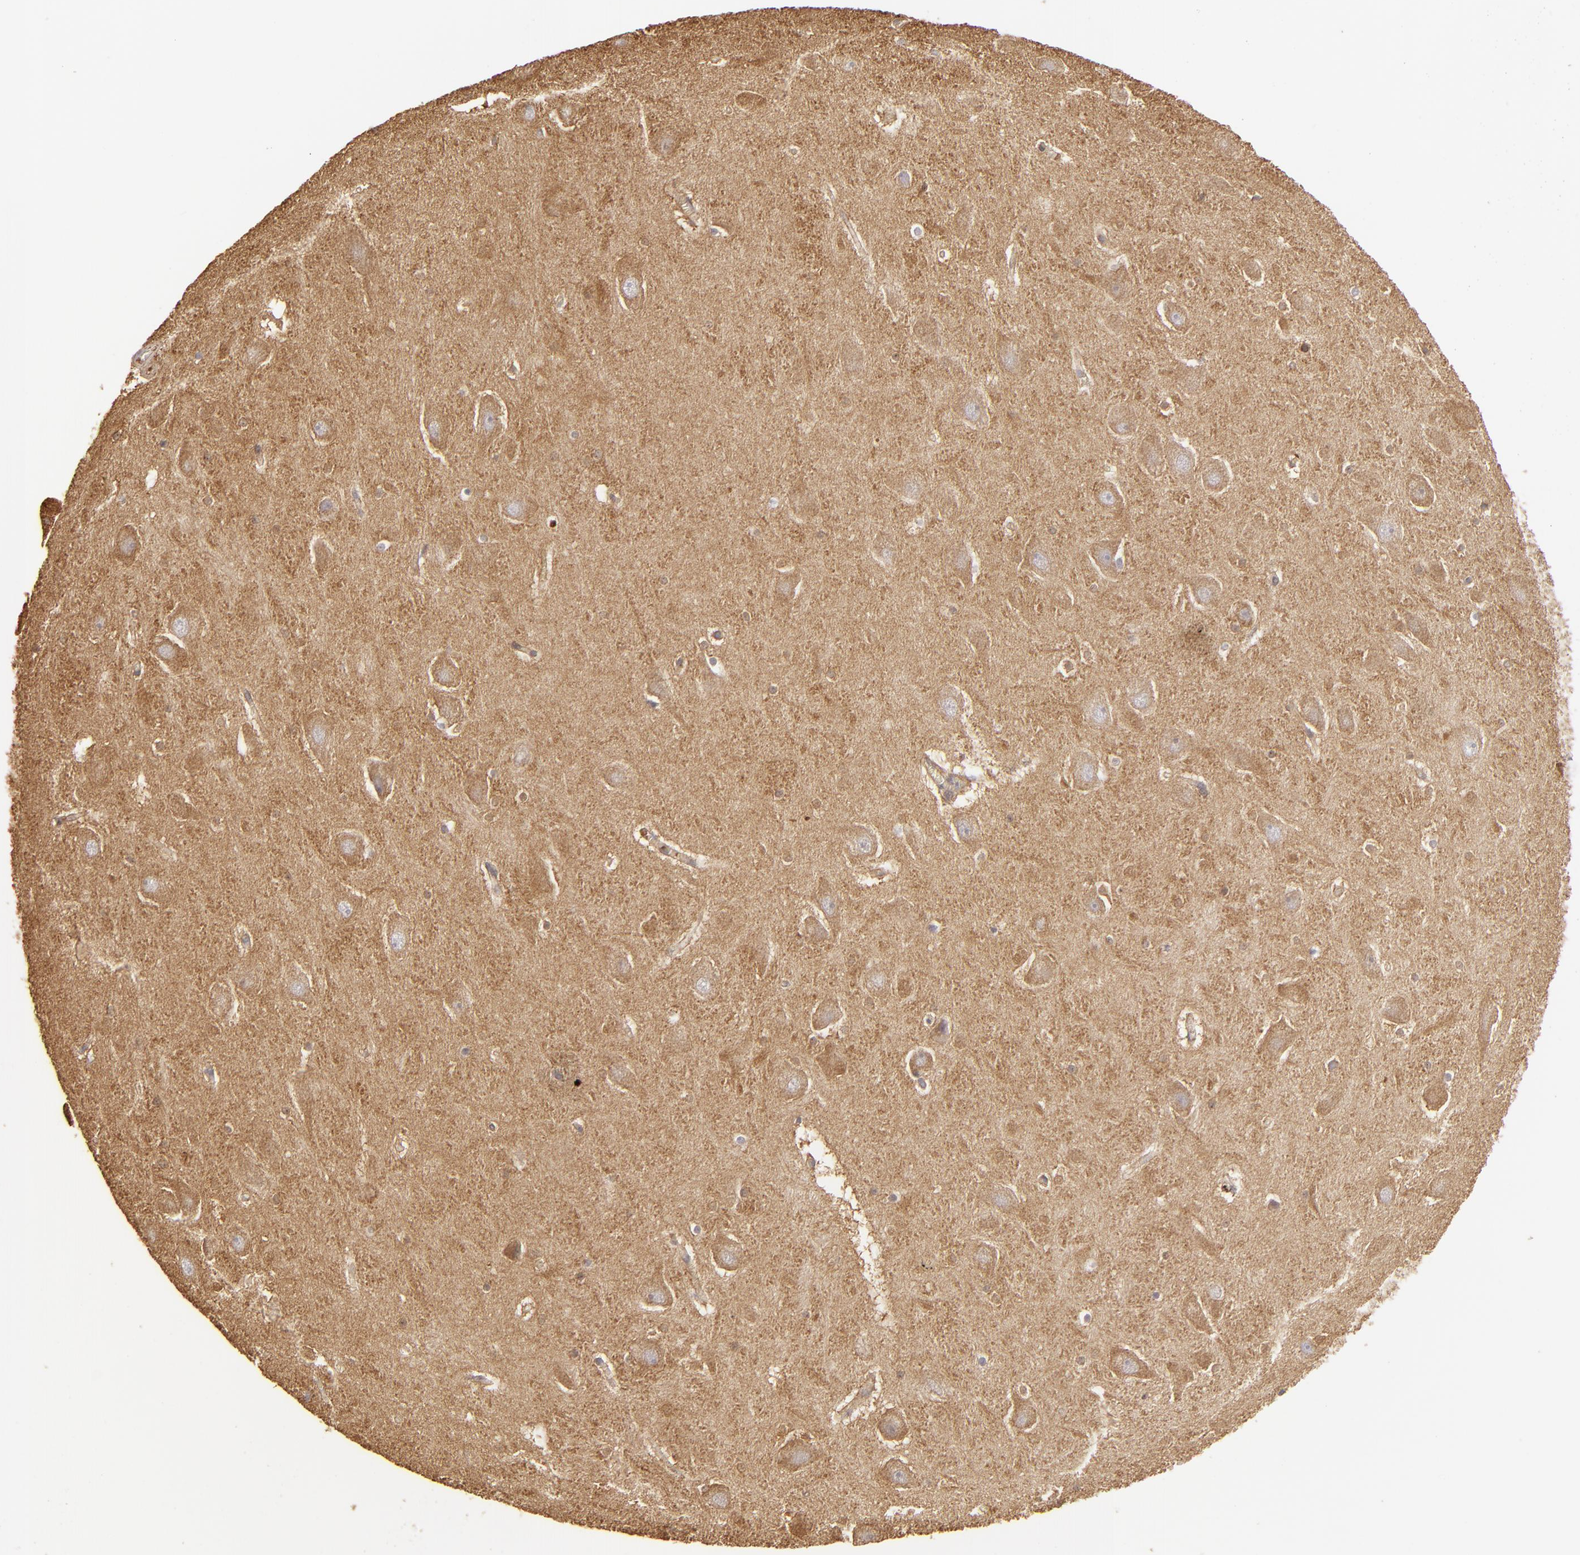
{"staining": {"intensity": "moderate", "quantity": ">75%", "location": "cytoplasmic/membranous"}, "tissue": "hippocampus", "cell_type": "Glial cells", "image_type": "normal", "snomed": [{"axis": "morphology", "description": "Normal tissue, NOS"}, {"axis": "topography", "description": "Hippocampus"}], "caption": "Immunohistochemistry (IHC) of normal human hippocampus demonstrates medium levels of moderate cytoplasmic/membranous expression in approximately >75% of glial cells.", "gene": "ACTB", "patient": {"sex": "male", "age": 45}}